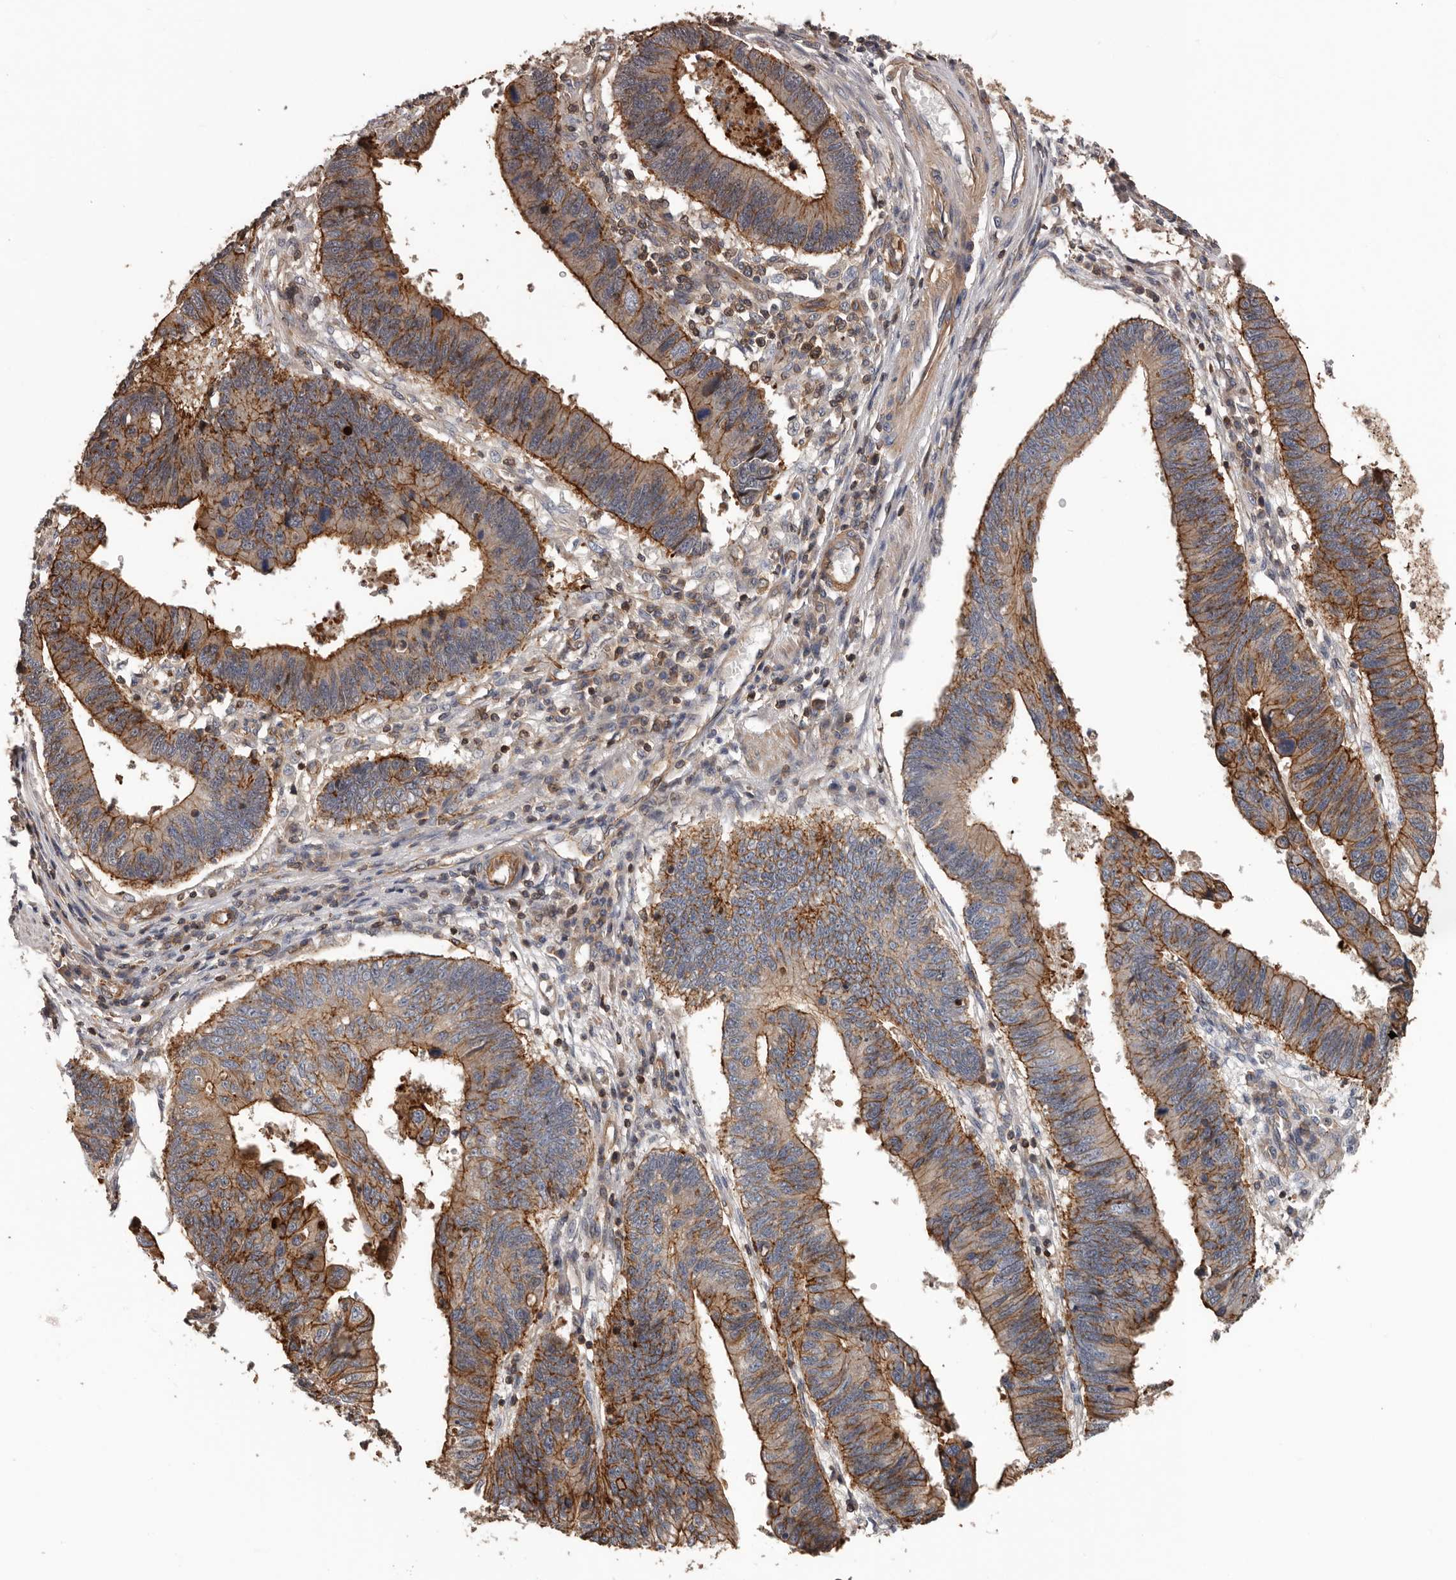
{"staining": {"intensity": "moderate", "quantity": ">75%", "location": "cytoplasmic/membranous"}, "tissue": "stomach cancer", "cell_type": "Tumor cells", "image_type": "cancer", "snomed": [{"axis": "morphology", "description": "Adenocarcinoma, NOS"}, {"axis": "topography", "description": "Stomach"}], "caption": "A medium amount of moderate cytoplasmic/membranous positivity is seen in about >75% of tumor cells in stomach cancer (adenocarcinoma) tissue.", "gene": "PNRC2", "patient": {"sex": "male", "age": 59}}